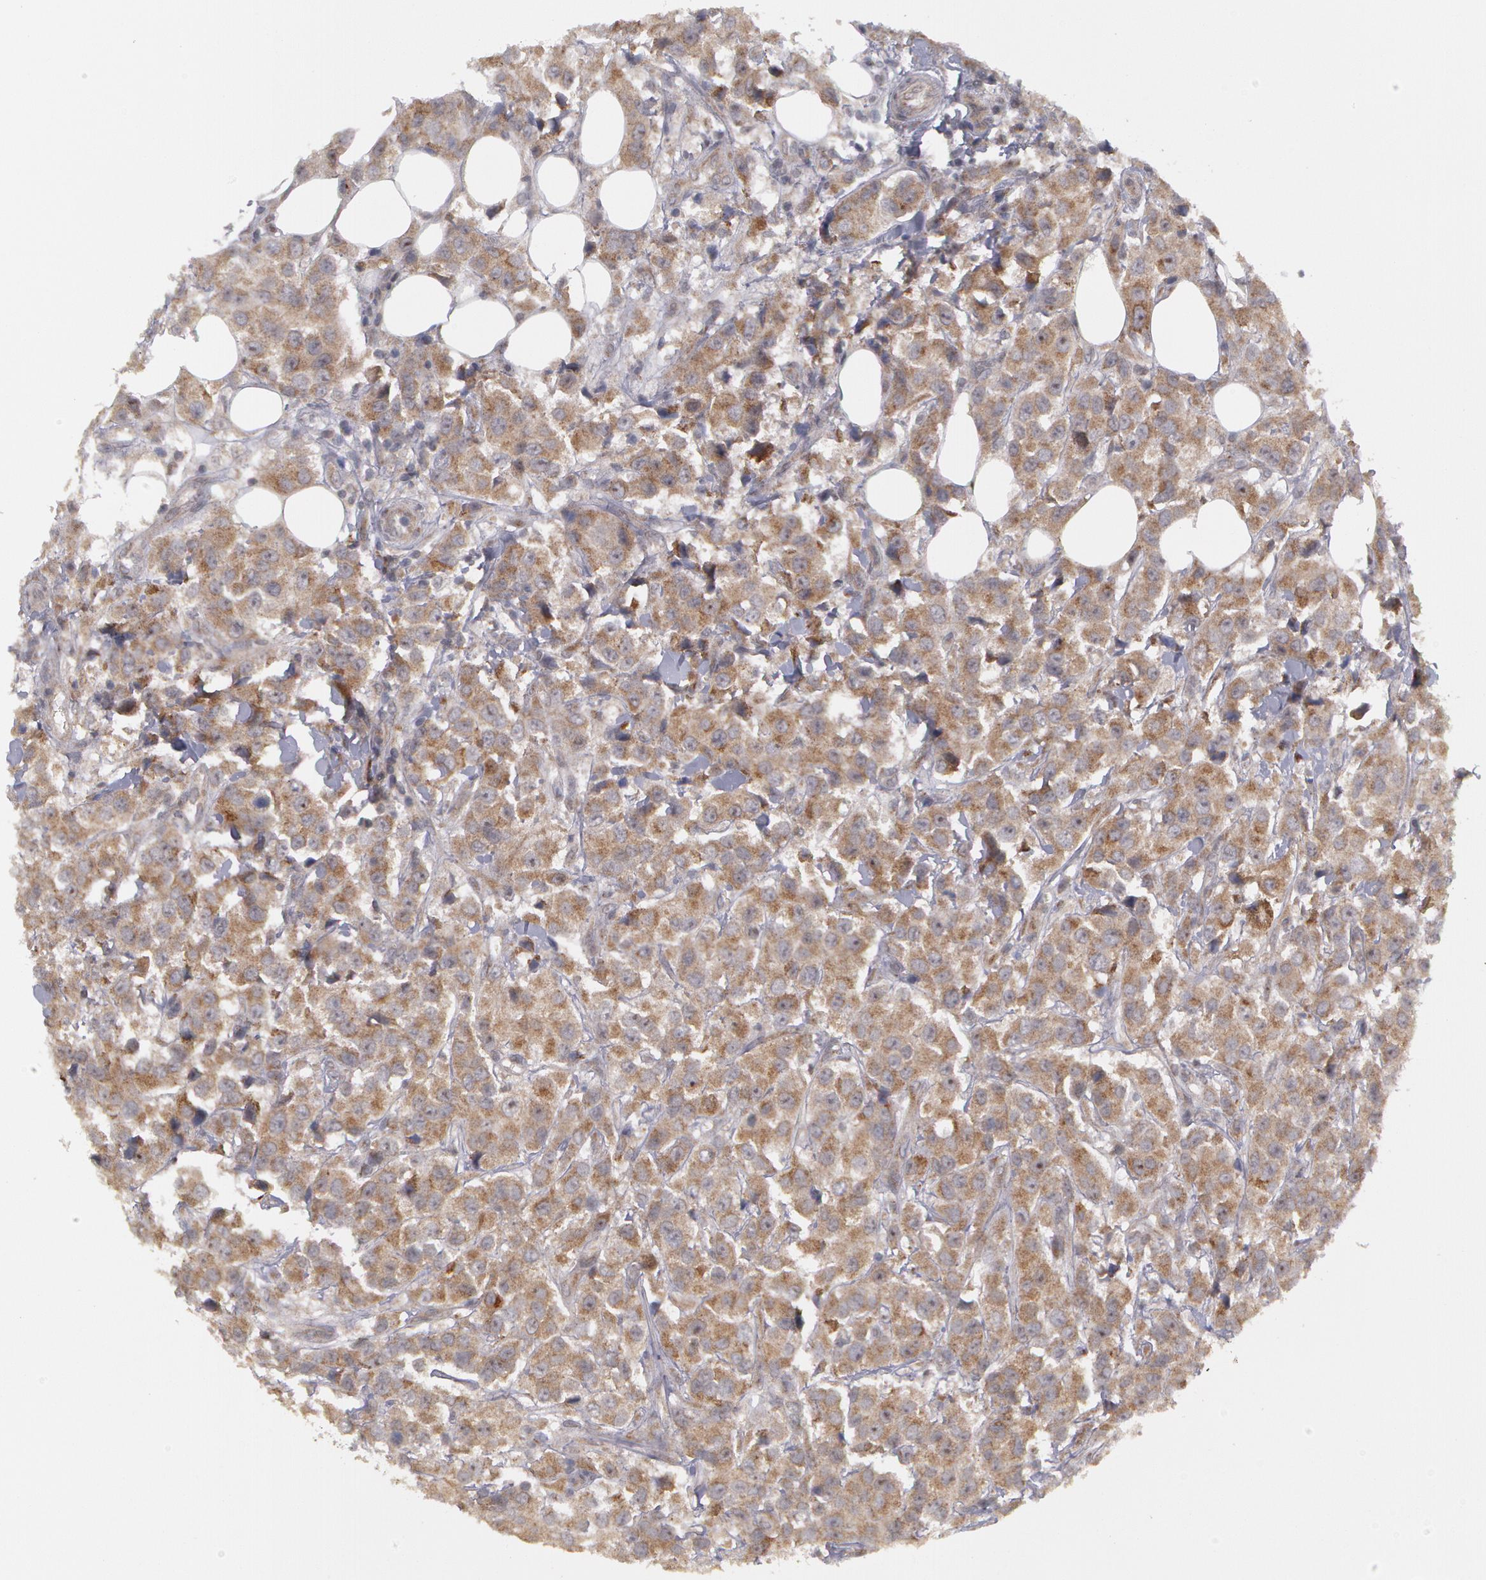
{"staining": {"intensity": "moderate", "quantity": ">75%", "location": "cytoplasmic/membranous"}, "tissue": "breast cancer", "cell_type": "Tumor cells", "image_type": "cancer", "snomed": [{"axis": "morphology", "description": "Duct carcinoma"}, {"axis": "topography", "description": "Breast"}], "caption": "Immunohistochemistry (IHC) staining of breast infiltrating ductal carcinoma, which shows medium levels of moderate cytoplasmic/membranous staining in about >75% of tumor cells indicating moderate cytoplasmic/membranous protein expression. The staining was performed using DAB (3,3'-diaminobenzidine) (brown) for protein detection and nuclei were counterstained in hematoxylin (blue).", "gene": "STX5", "patient": {"sex": "female", "age": 58}}